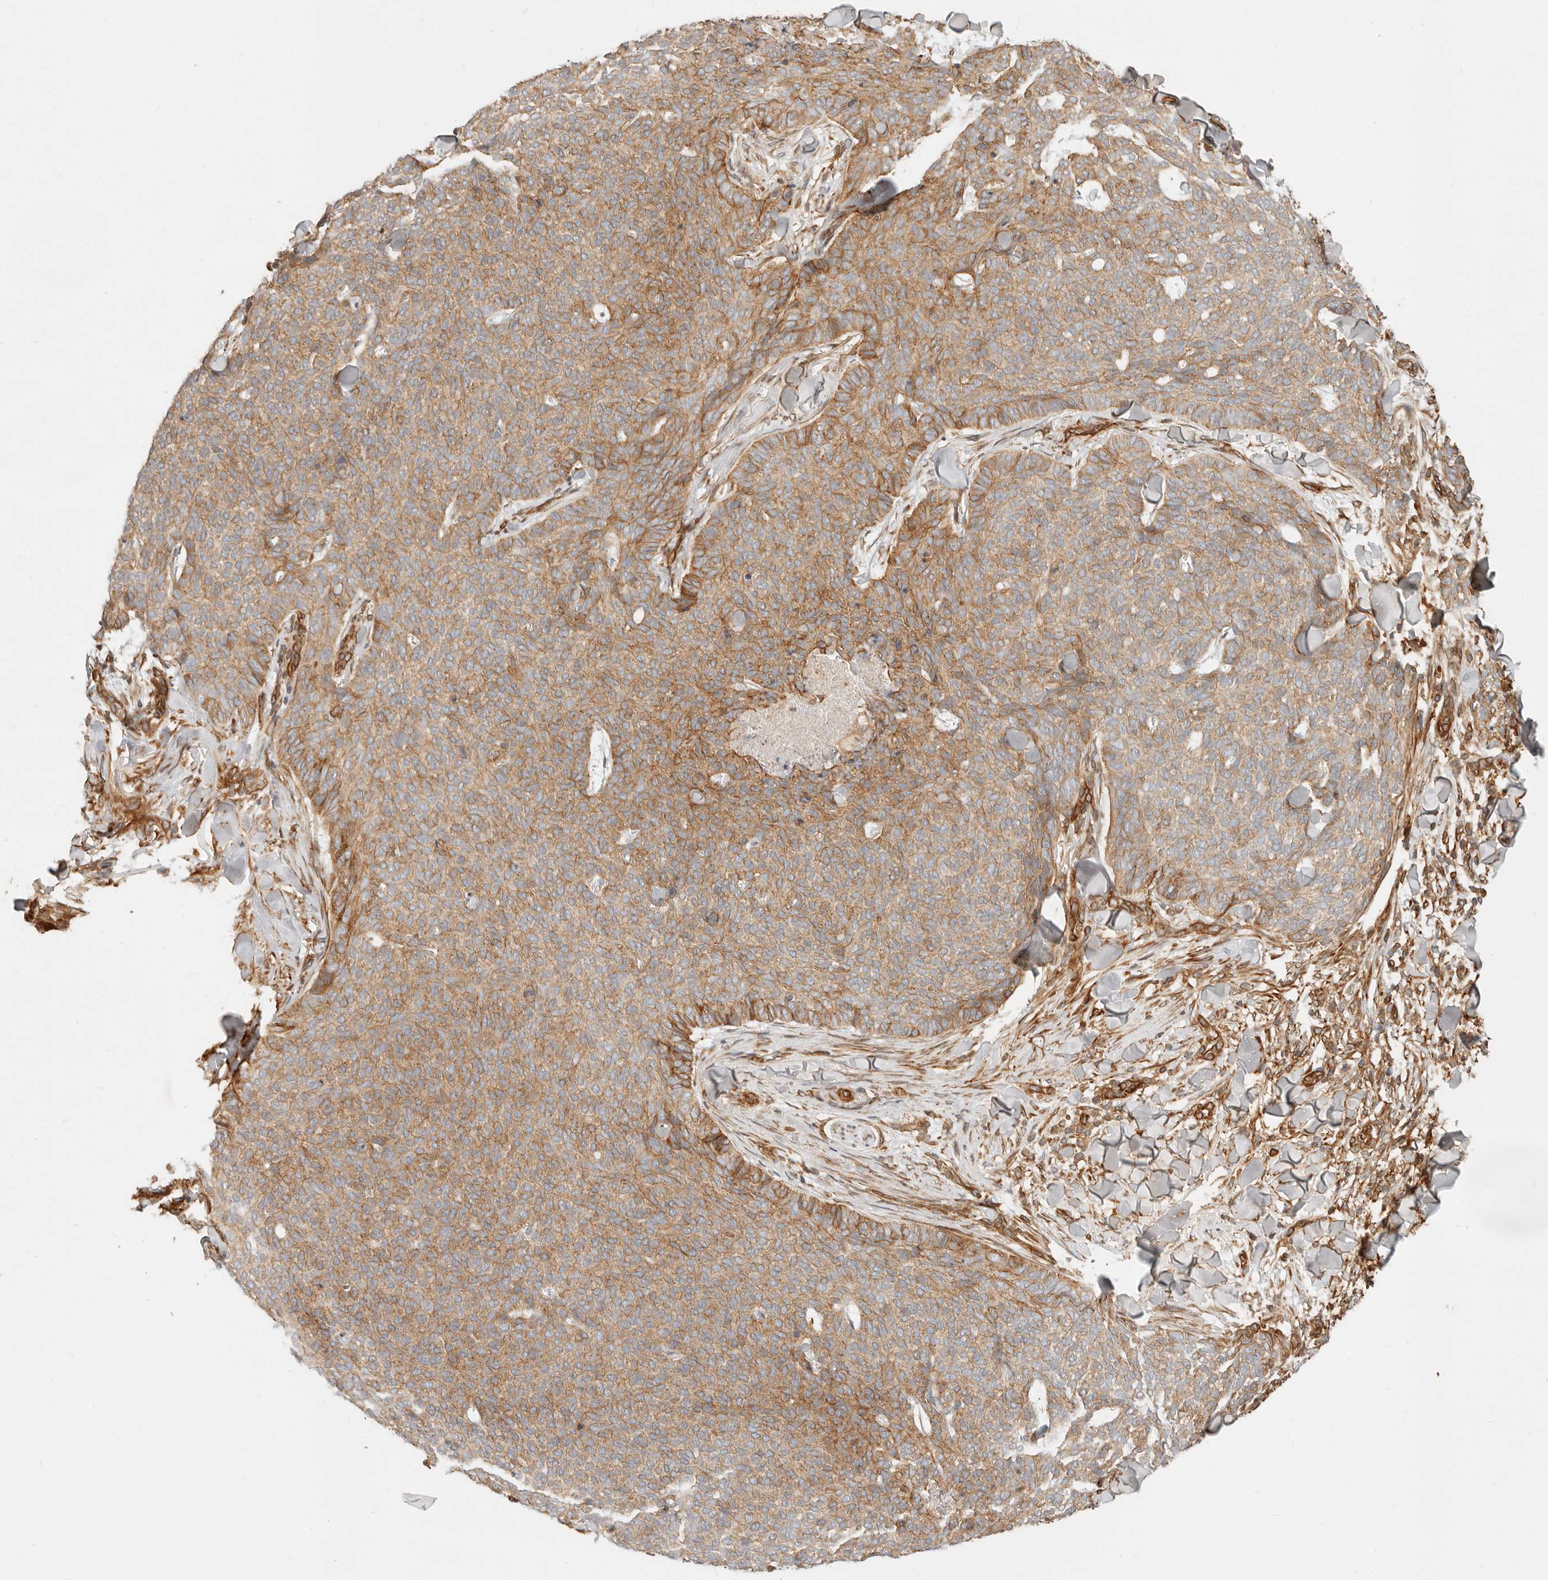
{"staining": {"intensity": "moderate", "quantity": ">75%", "location": "cytoplasmic/membranous"}, "tissue": "skin cancer", "cell_type": "Tumor cells", "image_type": "cancer", "snomed": [{"axis": "morphology", "description": "Normal tissue, NOS"}, {"axis": "morphology", "description": "Basal cell carcinoma"}, {"axis": "topography", "description": "Skin"}], "caption": "Skin cancer (basal cell carcinoma) stained for a protein (brown) displays moderate cytoplasmic/membranous positive positivity in approximately >75% of tumor cells.", "gene": "UFSP1", "patient": {"sex": "male", "age": 50}}